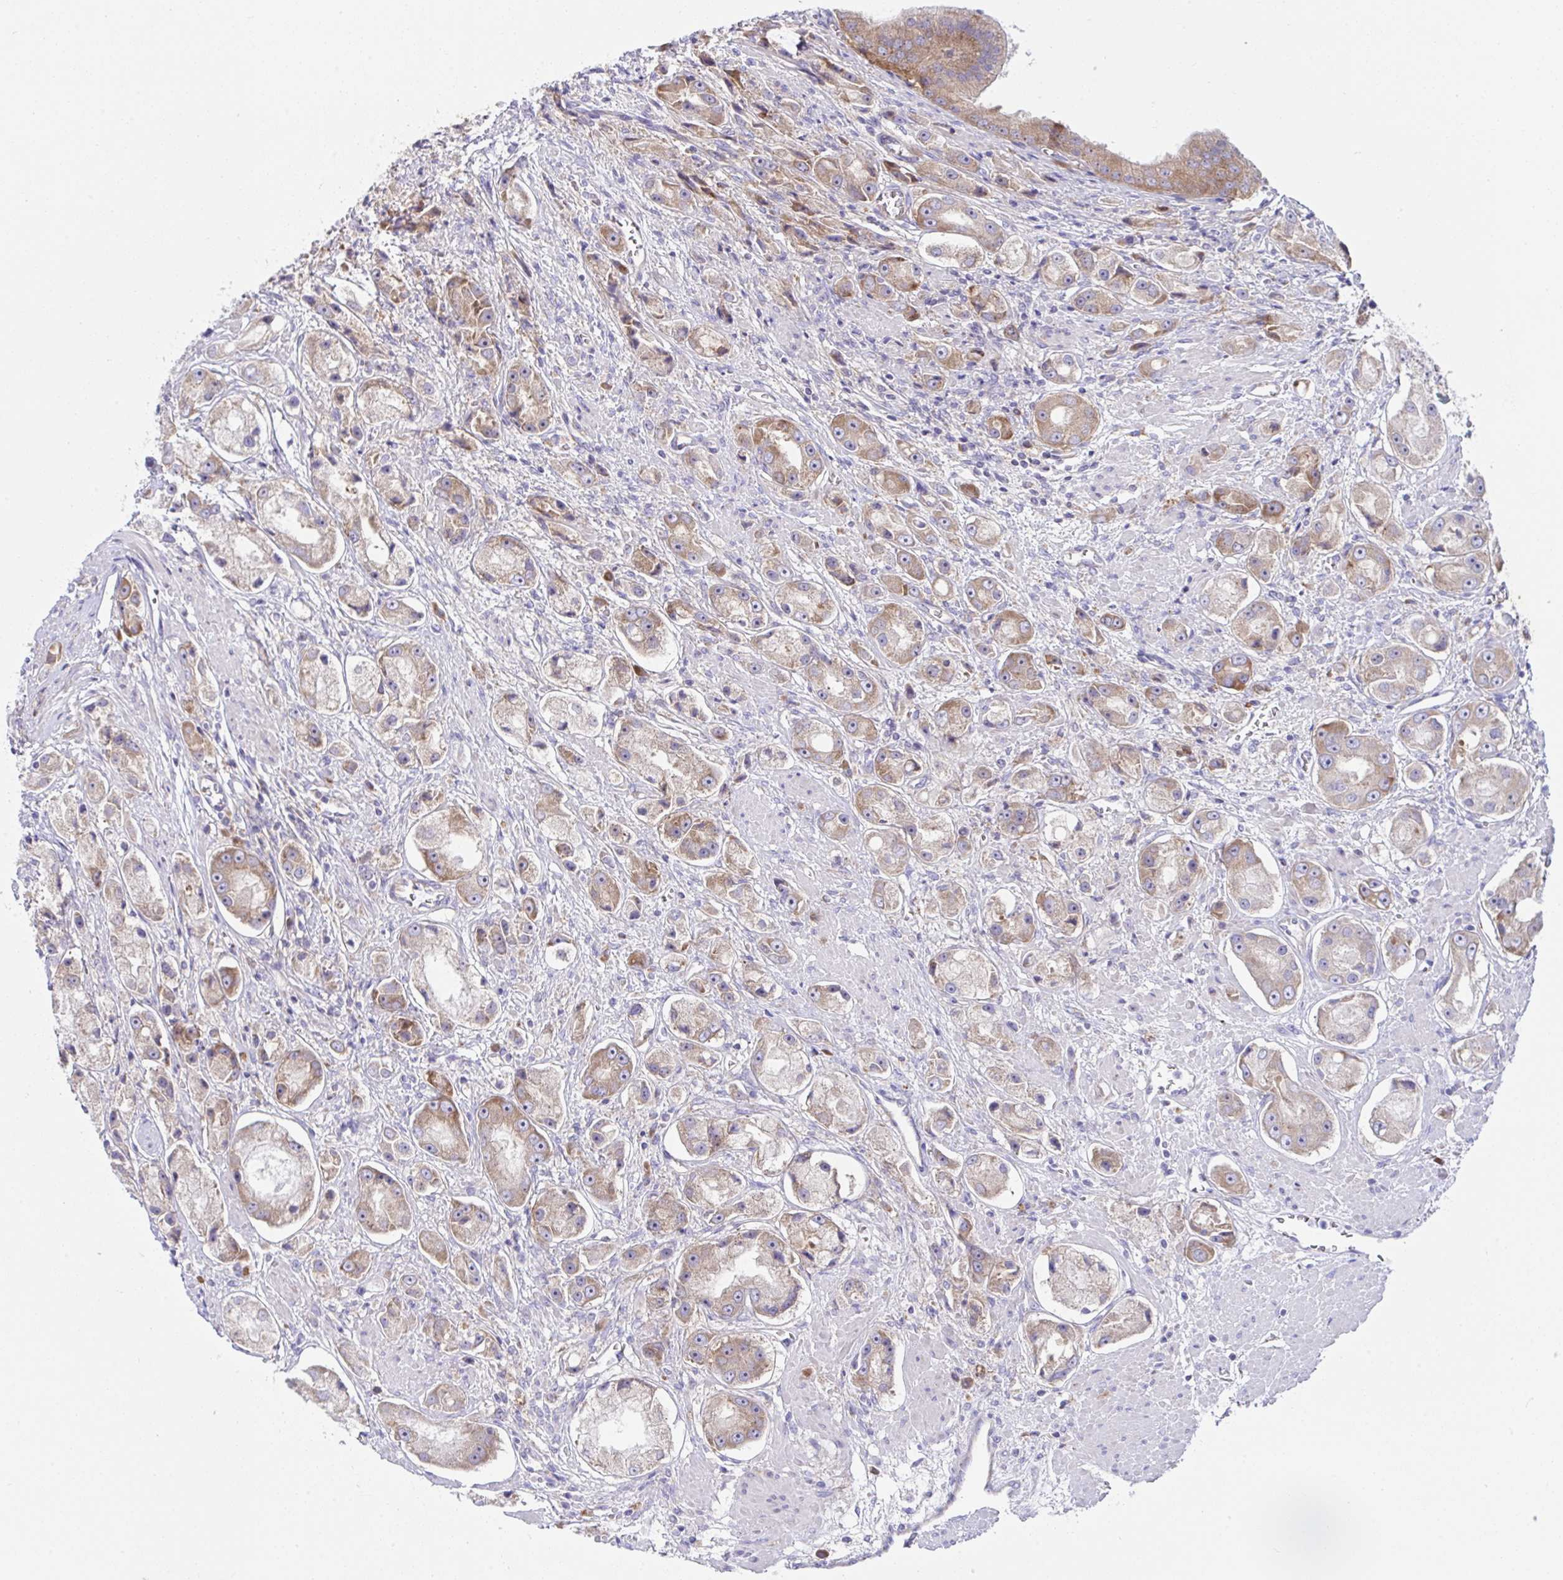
{"staining": {"intensity": "moderate", "quantity": ">75%", "location": "cytoplasmic/membranous"}, "tissue": "prostate cancer", "cell_type": "Tumor cells", "image_type": "cancer", "snomed": [{"axis": "morphology", "description": "Adenocarcinoma, High grade"}, {"axis": "topography", "description": "Prostate"}], "caption": "High-grade adenocarcinoma (prostate) tissue displays moderate cytoplasmic/membranous staining in about >75% of tumor cells, visualized by immunohistochemistry. (DAB IHC, brown staining for protein, blue staining for nuclei).", "gene": "FAU", "patient": {"sex": "male", "age": 67}}